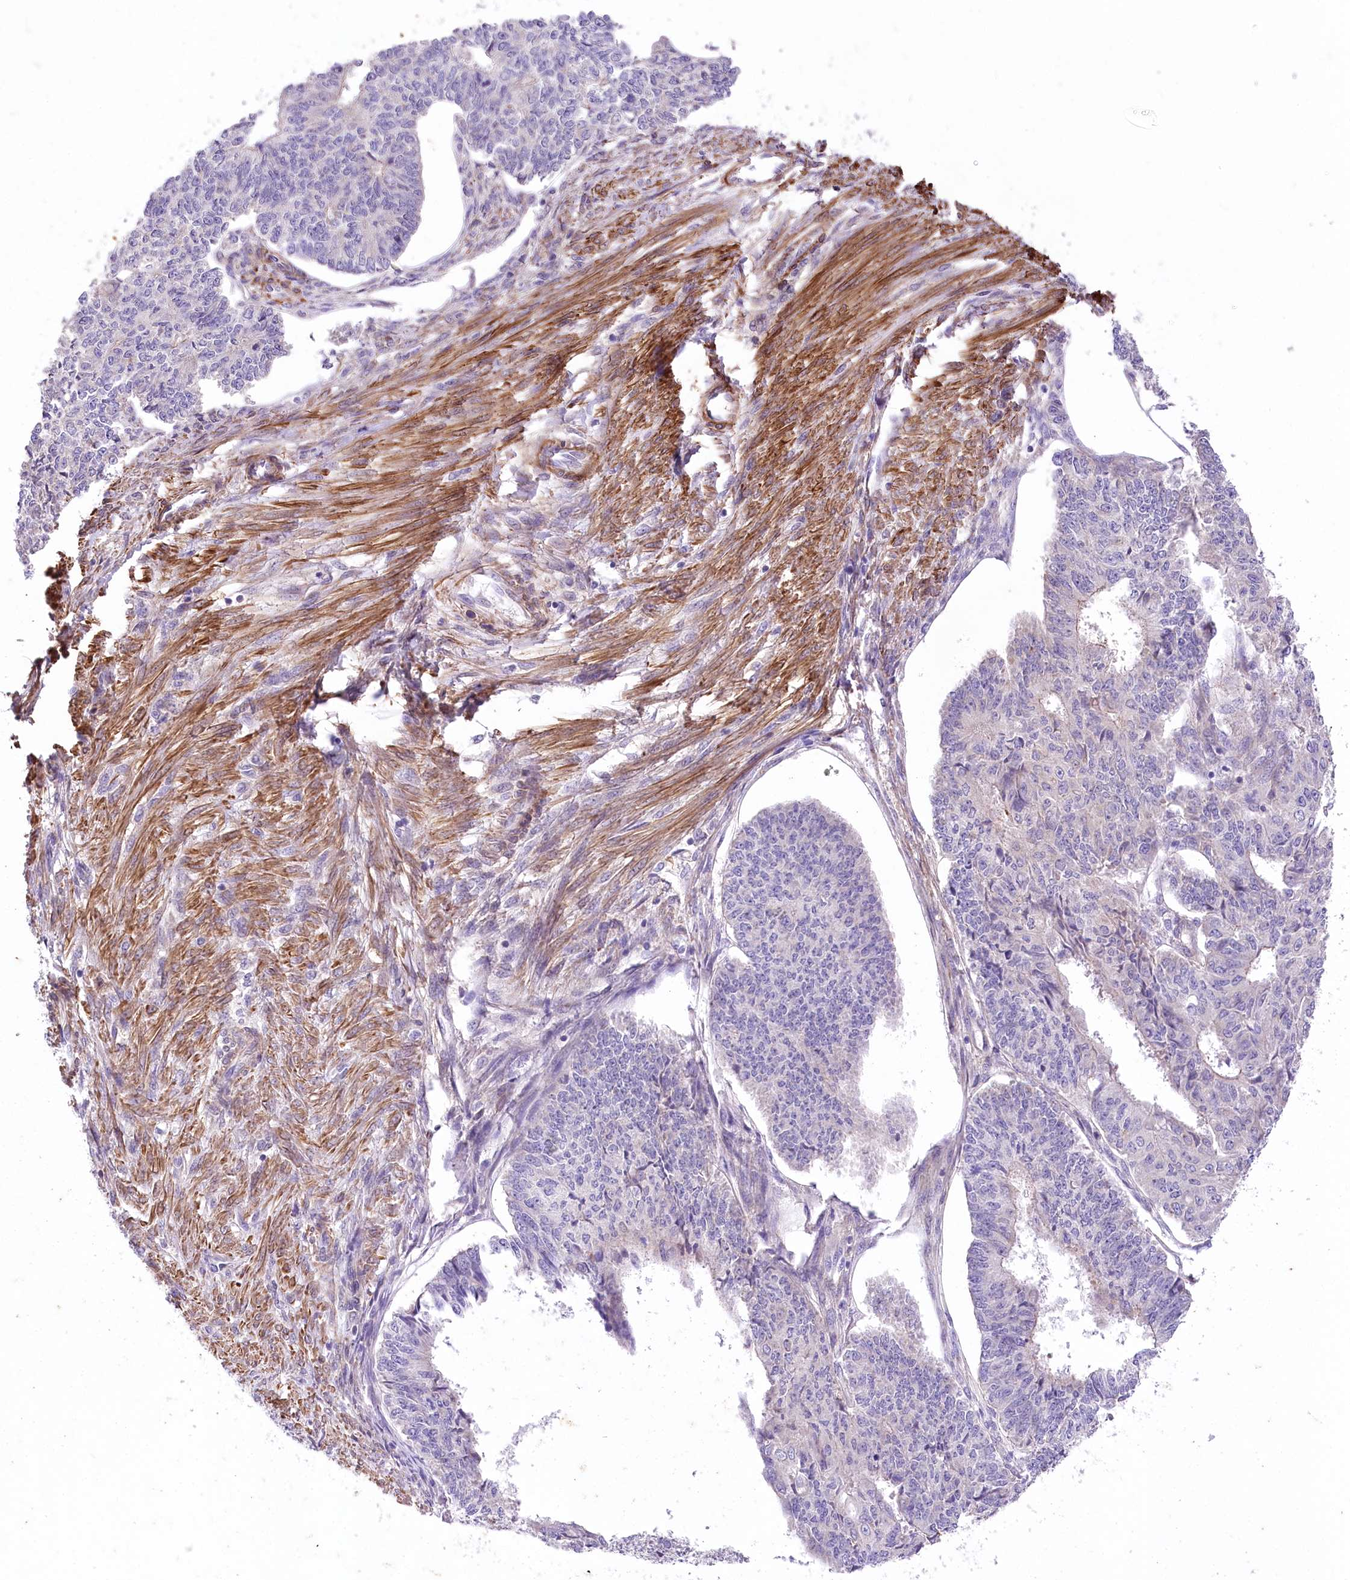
{"staining": {"intensity": "negative", "quantity": "none", "location": "none"}, "tissue": "endometrial cancer", "cell_type": "Tumor cells", "image_type": "cancer", "snomed": [{"axis": "morphology", "description": "Adenocarcinoma, NOS"}, {"axis": "topography", "description": "Endometrium"}], "caption": "IHC photomicrograph of neoplastic tissue: endometrial adenocarcinoma stained with DAB demonstrates no significant protein expression in tumor cells.", "gene": "RDH16", "patient": {"sex": "female", "age": 32}}